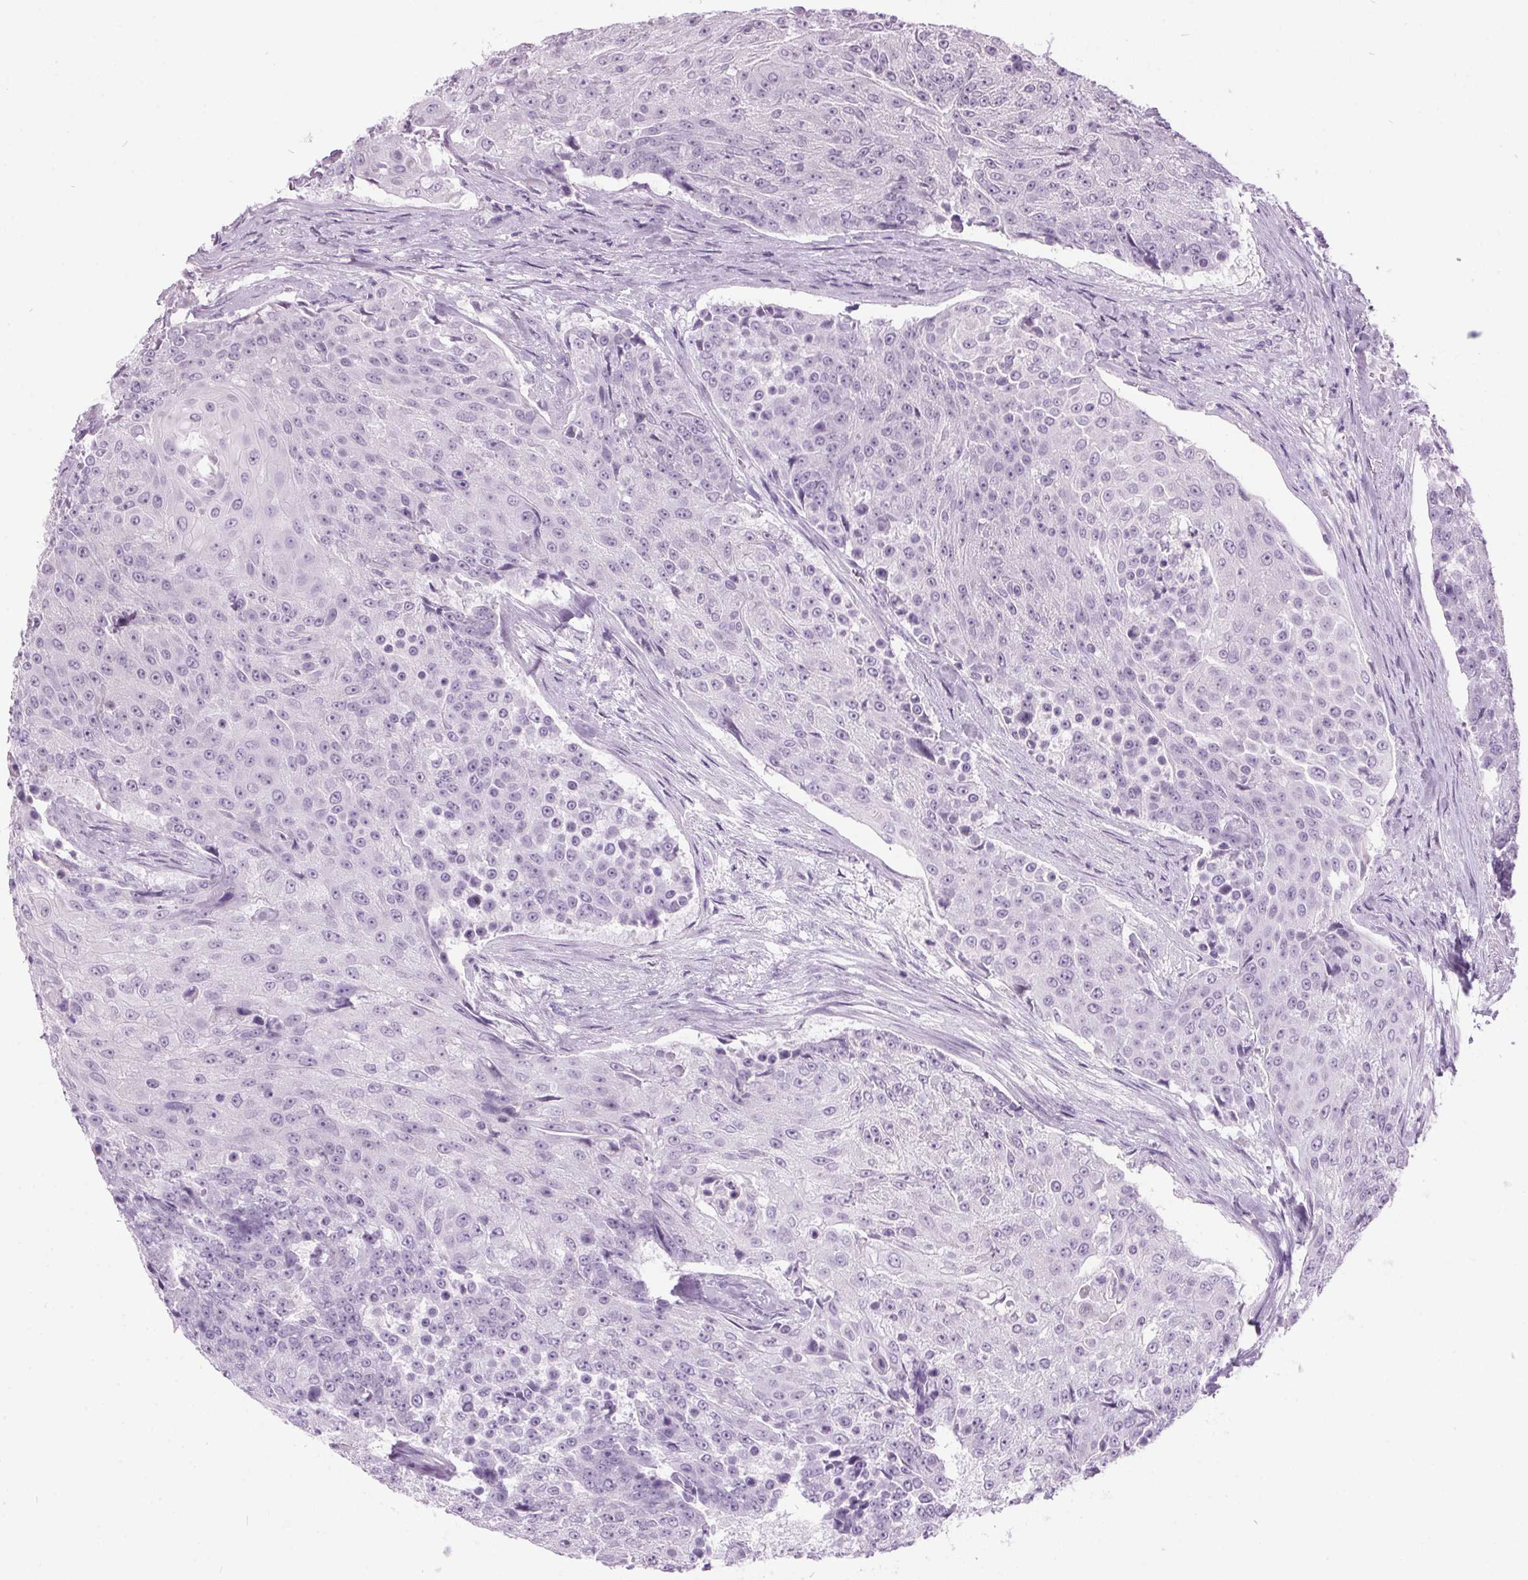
{"staining": {"intensity": "negative", "quantity": "none", "location": "none"}, "tissue": "urothelial cancer", "cell_type": "Tumor cells", "image_type": "cancer", "snomed": [{"axis": "morphology", "description": "Urothelial carcinoma, High grade"}, {"axis": "topography", "description": "Urinary bladder"}], "caption": "Image shows no protein staining in tumor cells of urothelial carcinoma (high-grade) tissue.", "gene": "ODAD2", "patient": {"sex": "female", "age": 63}}